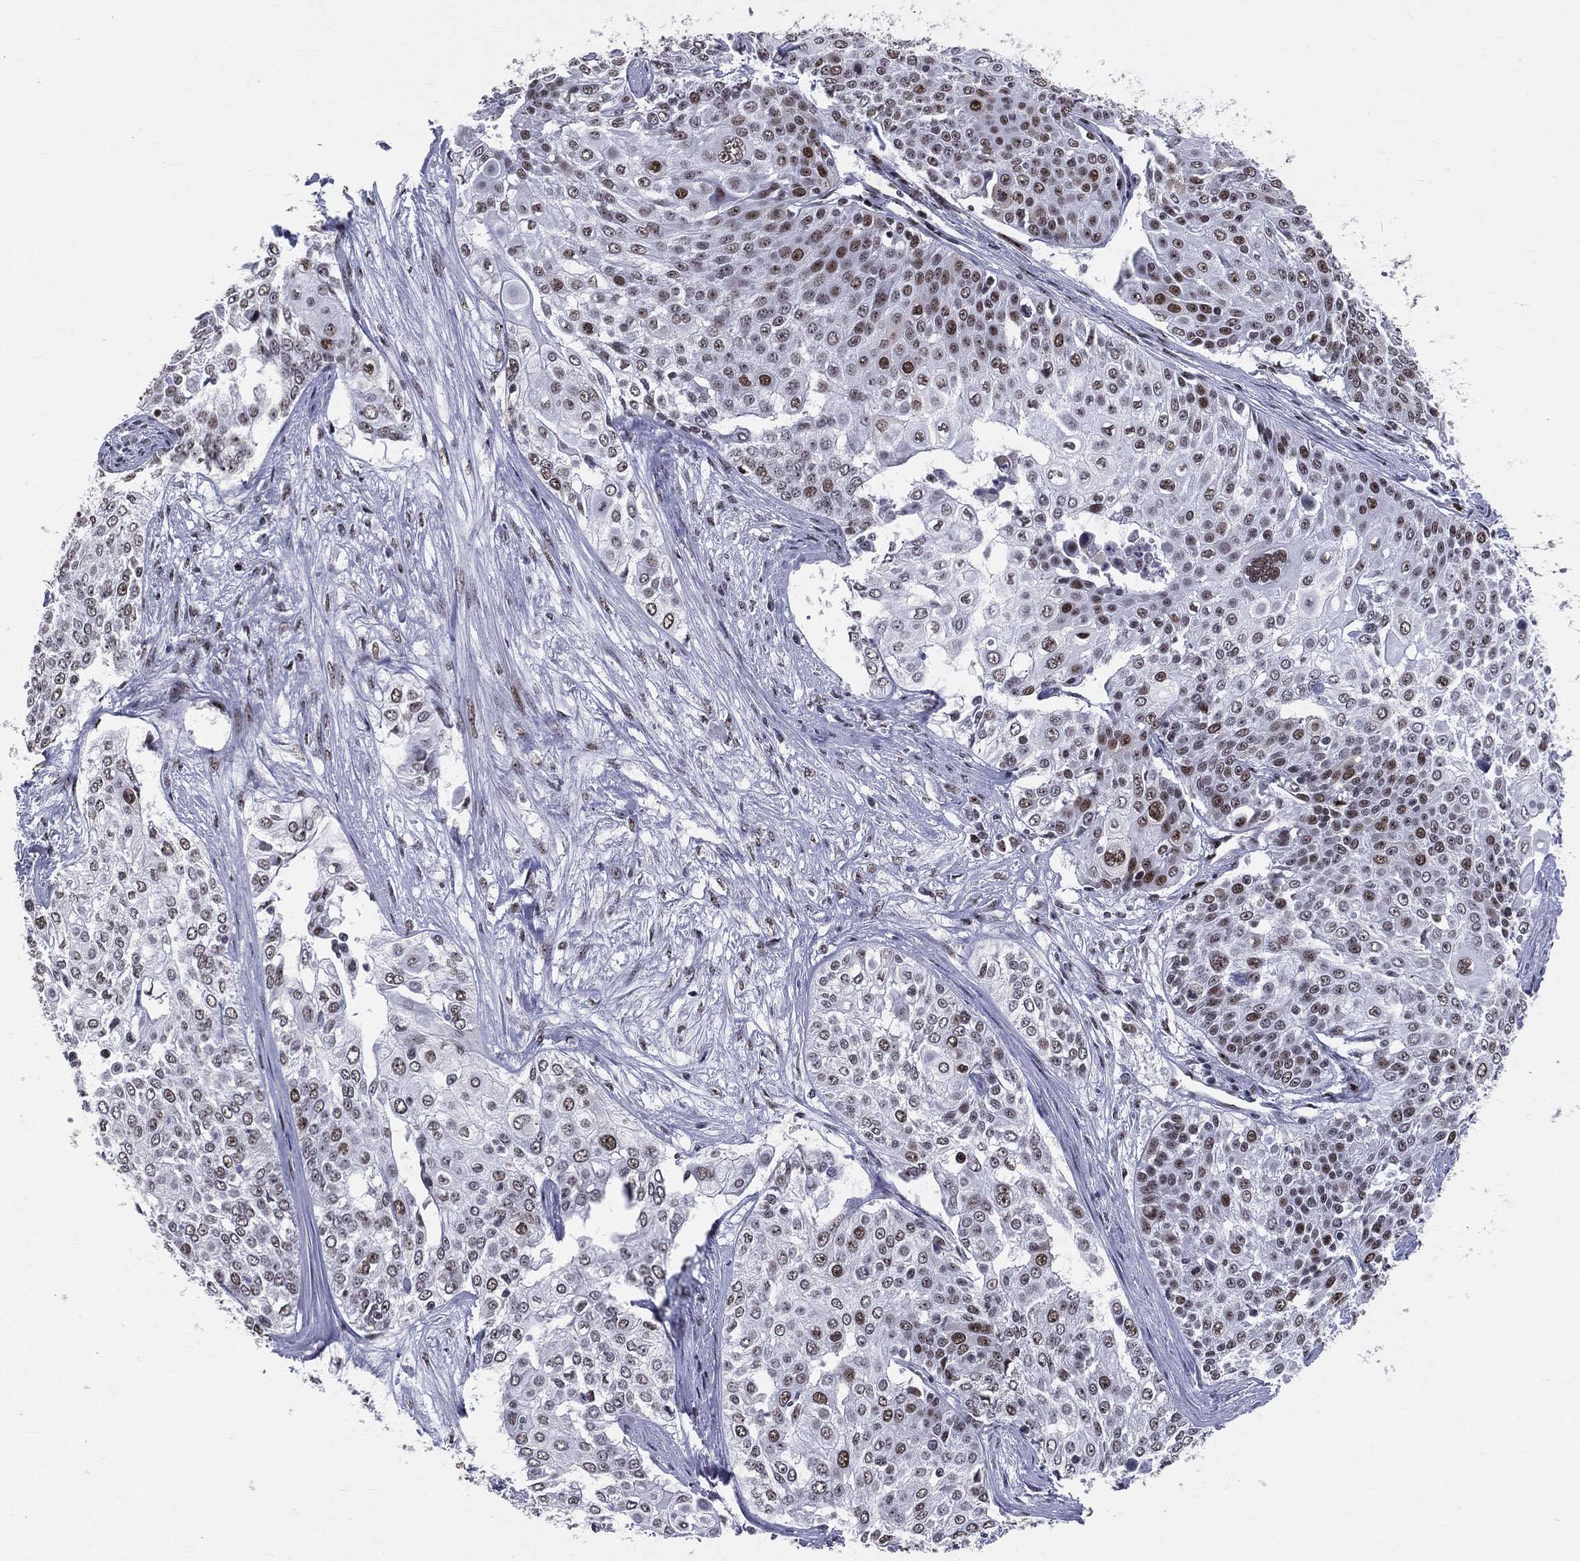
{"staining": {"intensity": "strong", "quantity": "25%-75%", "location": "nuclear"}, "tissue": "cervical cancer", "cell_type": "Tumor cells", "image_type": "cancer", "snomed": [{"axis": "morphology", "description": "Squamous cell carcinoma, NOS"}, {"axis": "topography", "description": "Cervix"}], "caption": "IHC staining of squamous cell carcinoma (cervical), which displays high levels of strong nuclear expression in approximately 25%-75% of tumor cells indicating strong nuclear protein expression. The staining was performed using DAB (brown) for protein detection and nuclei were counterstained in hematoxylin (blue).", "gene": "CDK7", "patient": {"sex": "female", "age": 39}}